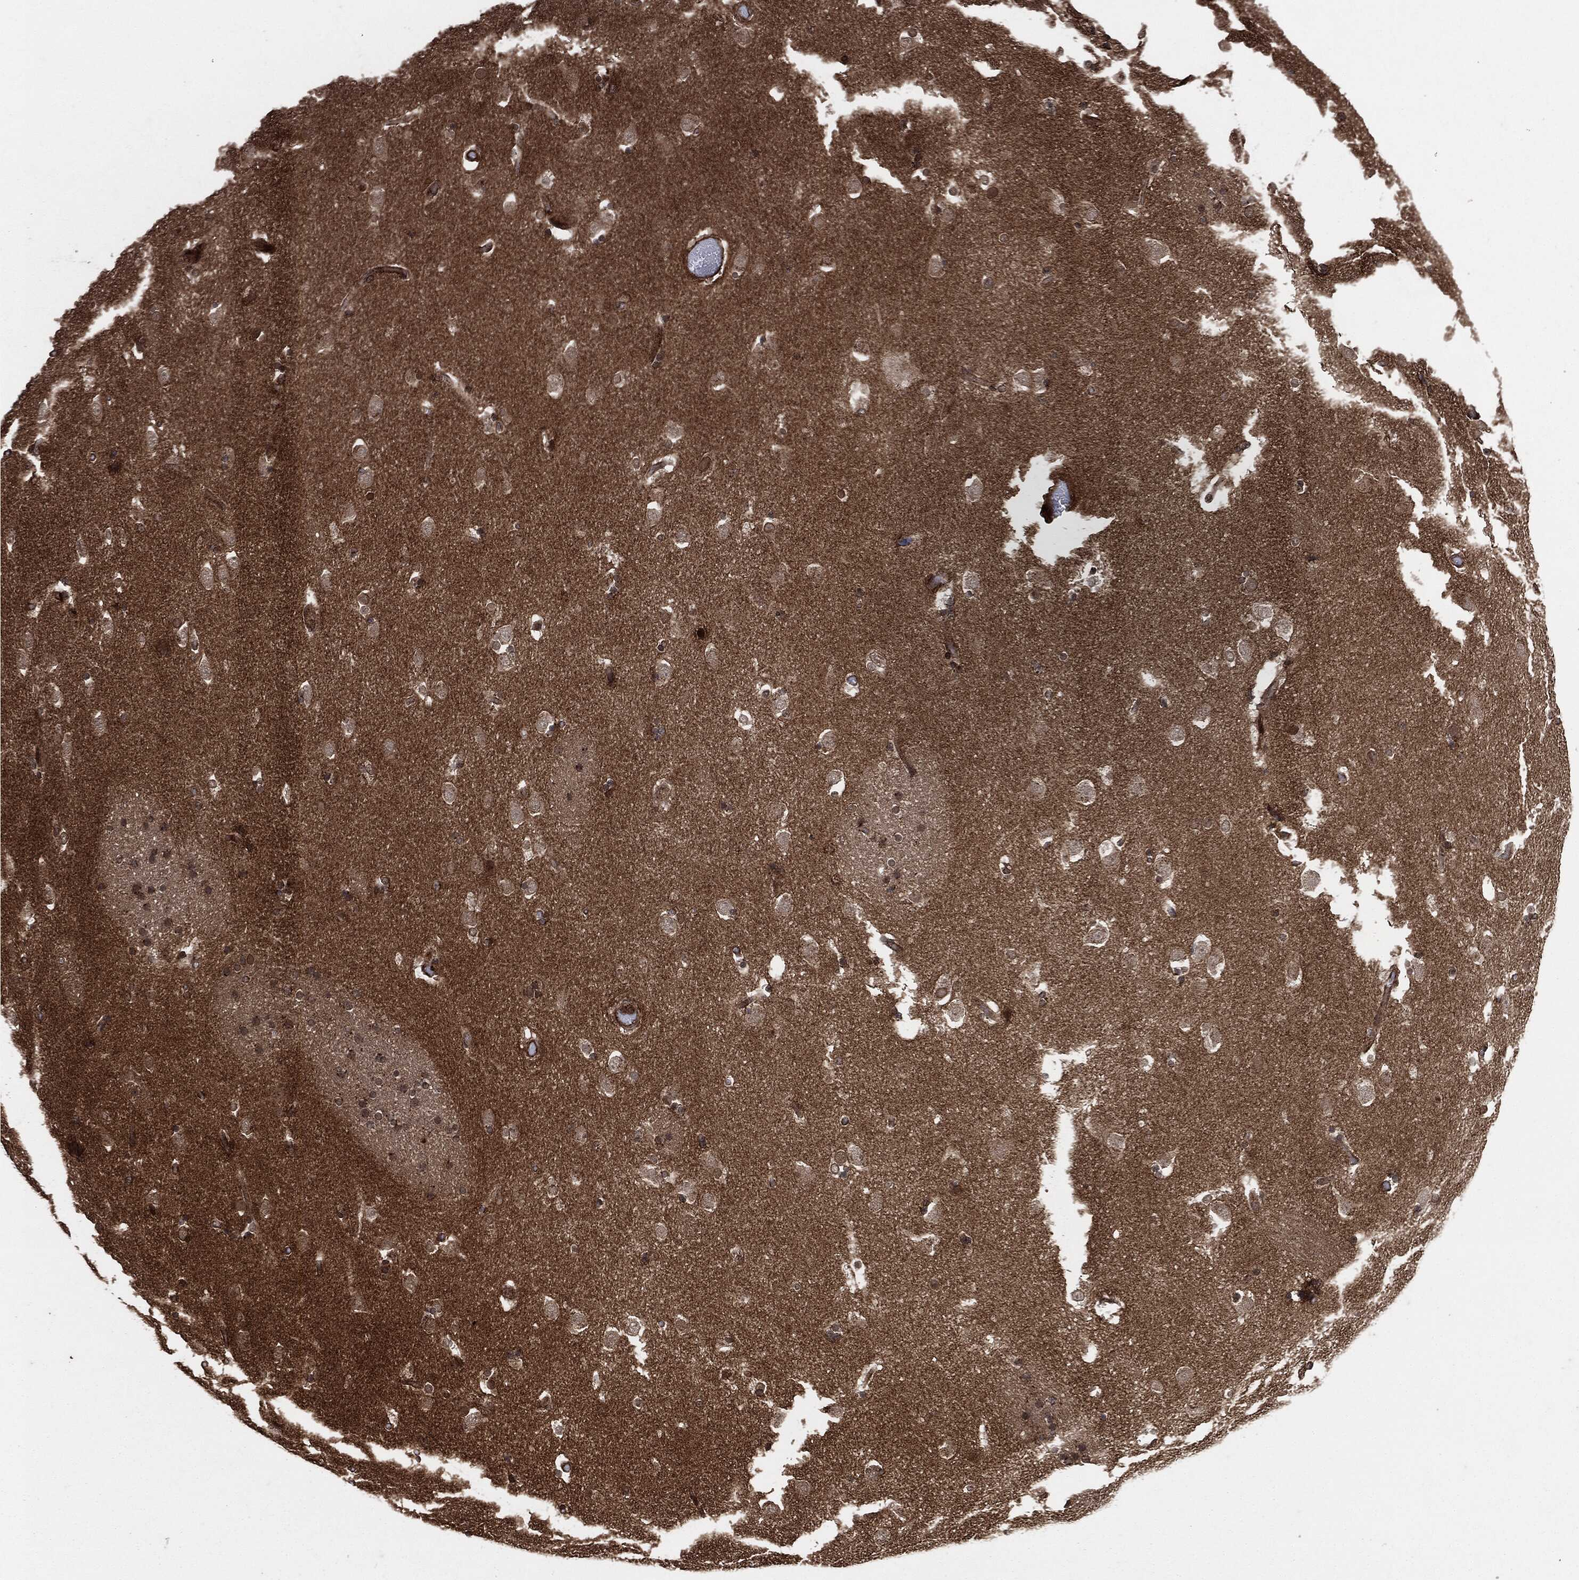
{"staining": {"intensity": "moderate", "quantity": "<25%", "location": "cytoplasmic/membranous"}, "tissue": "caudate", "cell_type": "Glial cells", "image_type": "normal", "snomed": [{"axis": "morphology", "description": "Normal tissue, NOS"}, {"axis": "topography", "description": "Lateral ventricle wall"}], "caption": "Immunohistochemical staining of benign caudate shows <25% levels of moderate cytoplasmic/membranous protein positivity in about <25% of glial cells.", "gene": "IFIT1", "patient": {"sex": "male", "age": 51}}